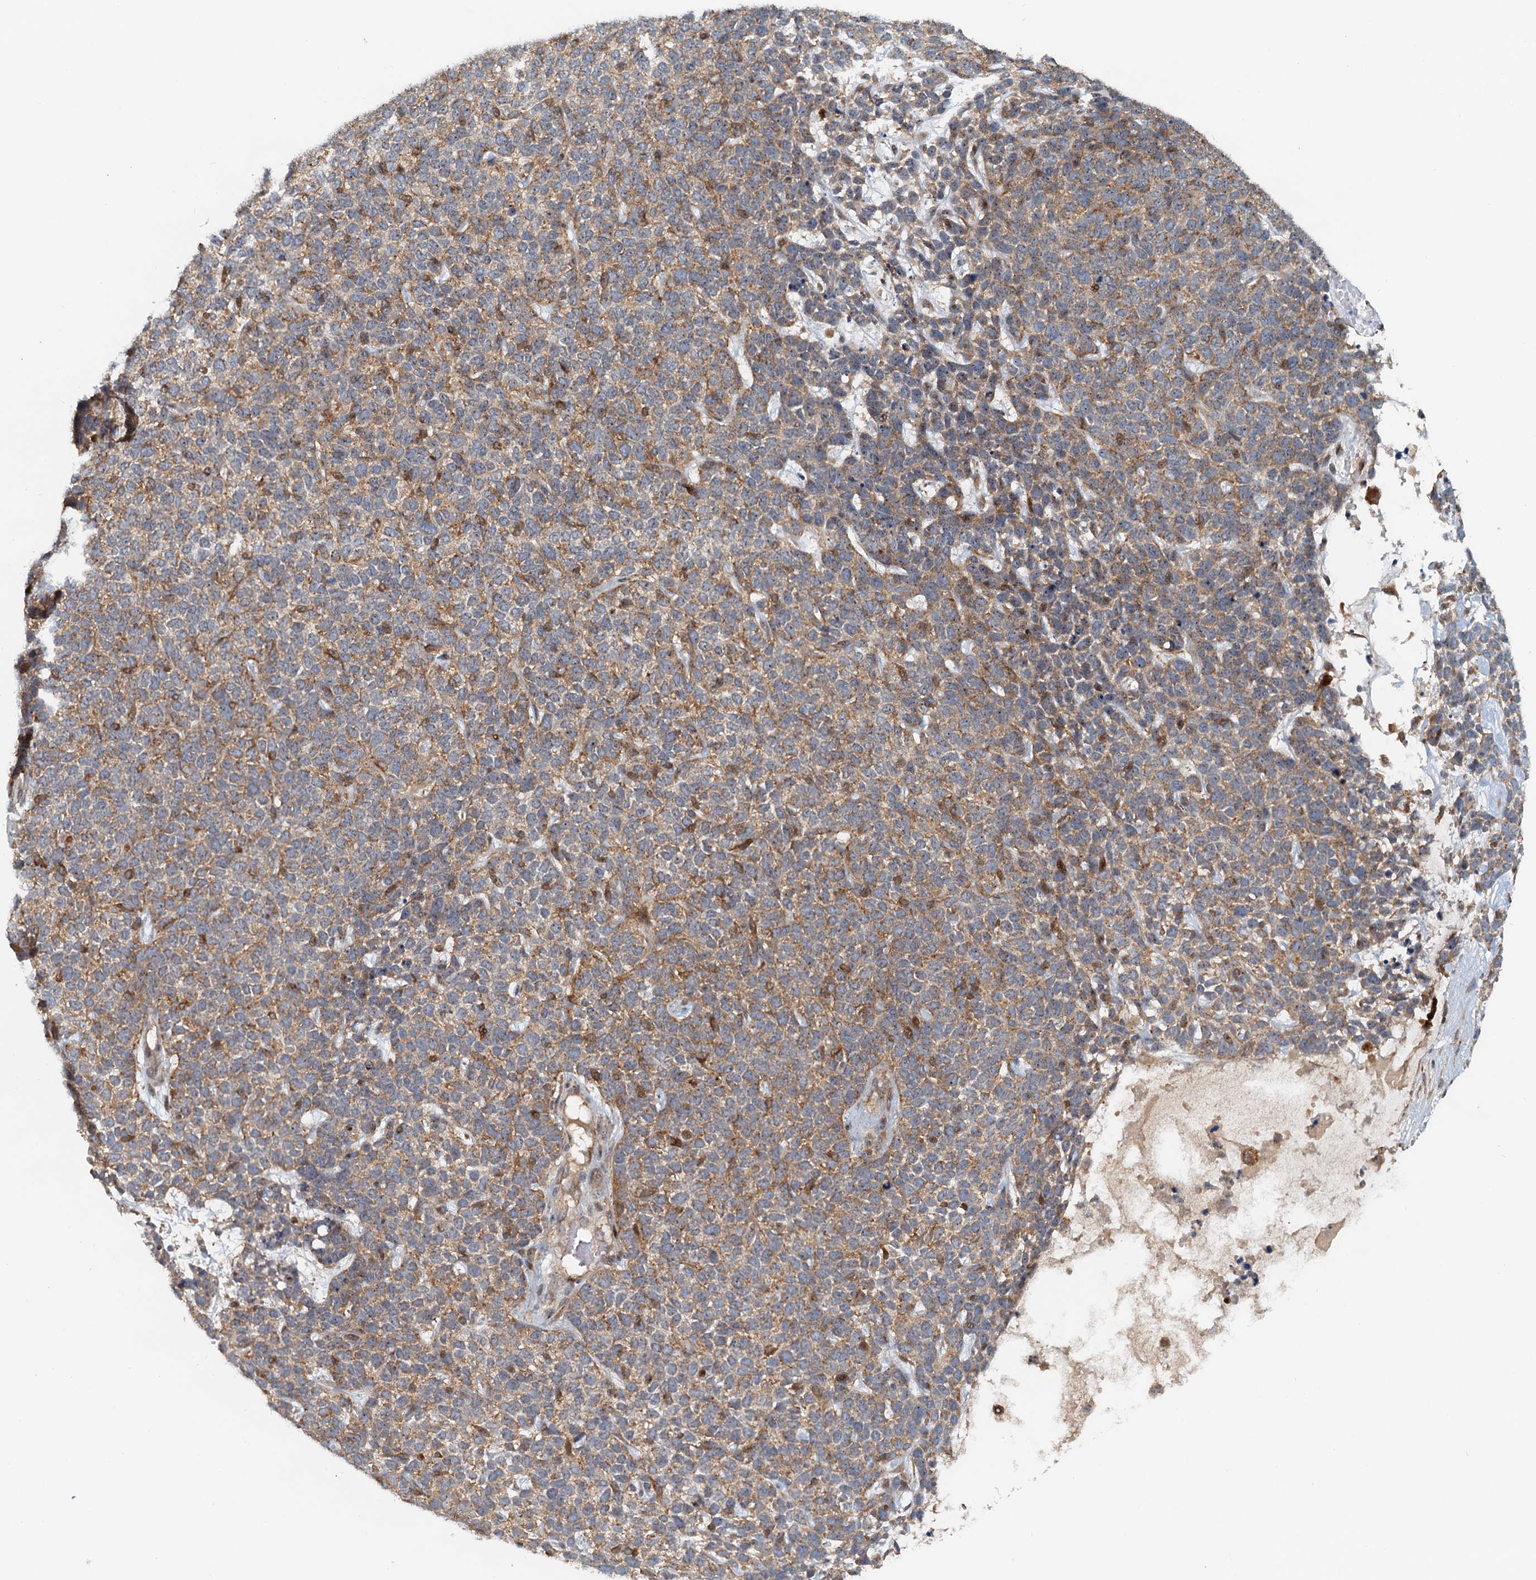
{"staining": {"intensity": "weak", "quantity": ">75%", "location": "cytoplasmic/membranous"}, "tissue": "skin cancer", "cell_type": "Tumor cells", "image_type": "cancer", "snomed": [{"axis": "morphology", "description": "Basal cell carcinoma"}, {"axis": "topography", "description": "Skin"}], "caption": "Weak cytoplasmic/membranous staining for a protein is seen in about >75% of tumor cells of skin basal cell carcinoma using immunohistochemistry.", "gene": "TOLLIP", "patient": {"sex": "female", "age": 84}}